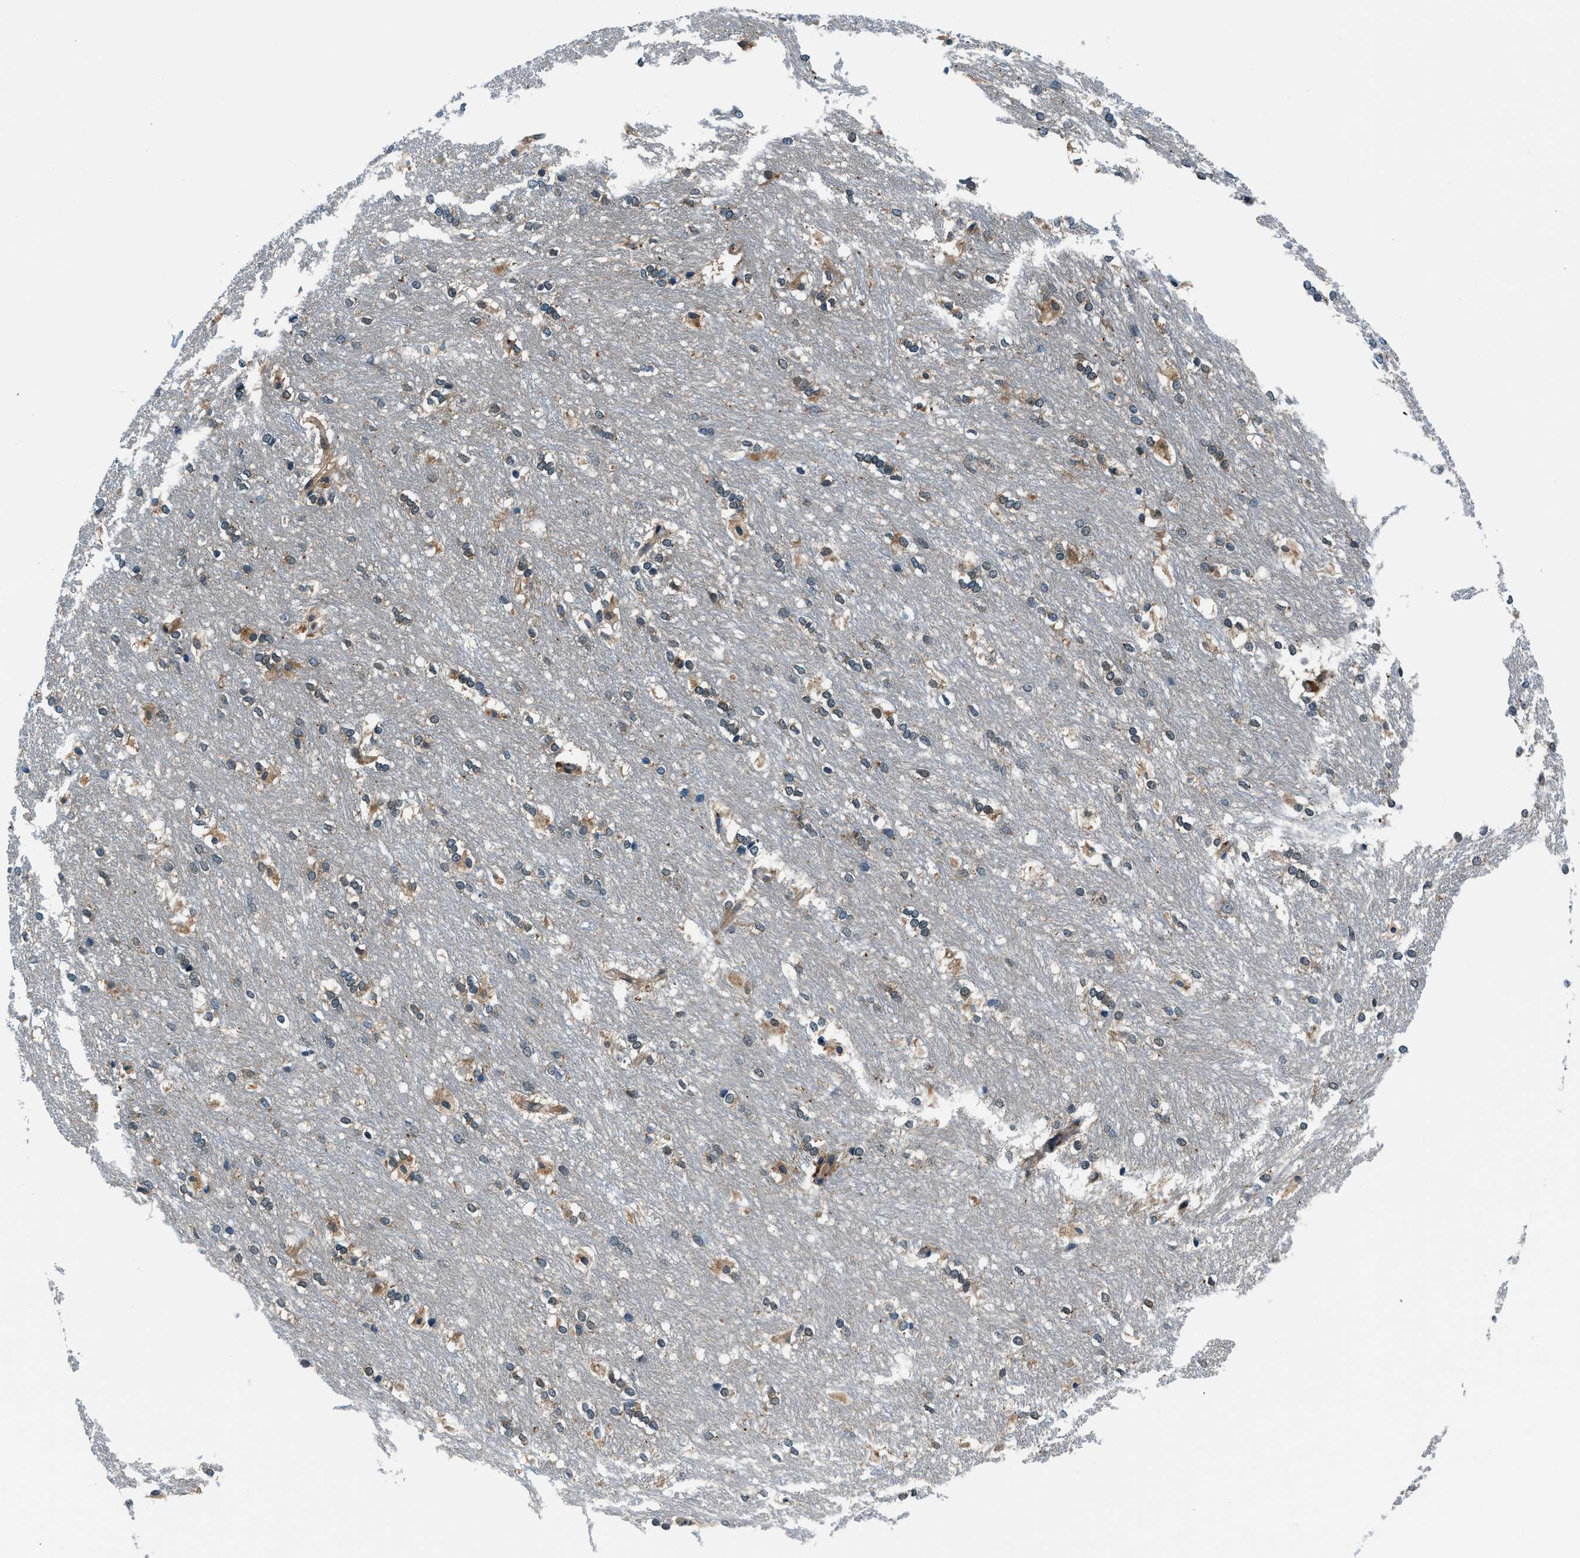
{"staining": {"intensity": "moderate", "quantity": "25%-75%", "location": "cytoplasmic/membranous"}, "tissue": "caudate", "cell_type": "Glial cells", "image_type": "normal", "snomed": [{"axis": "morphology", "description": "Normal tissue, NOS"}, {"axis": "topography", "description": "Lateral ventricle wall"}], "caption": "Immunohistochemical staining of unremarkable human caudate reveals 25%-75% levels of moderate cytoplasmic/membranous protein expression in approximately 25%-75% of glial cells. (Stains: DAB in brown, nuclei in blue, Microscopy: brightfield microscopy at high magnification).", "gene": "SLC19A2", "patient": {"sex": "female", "age": 19}}